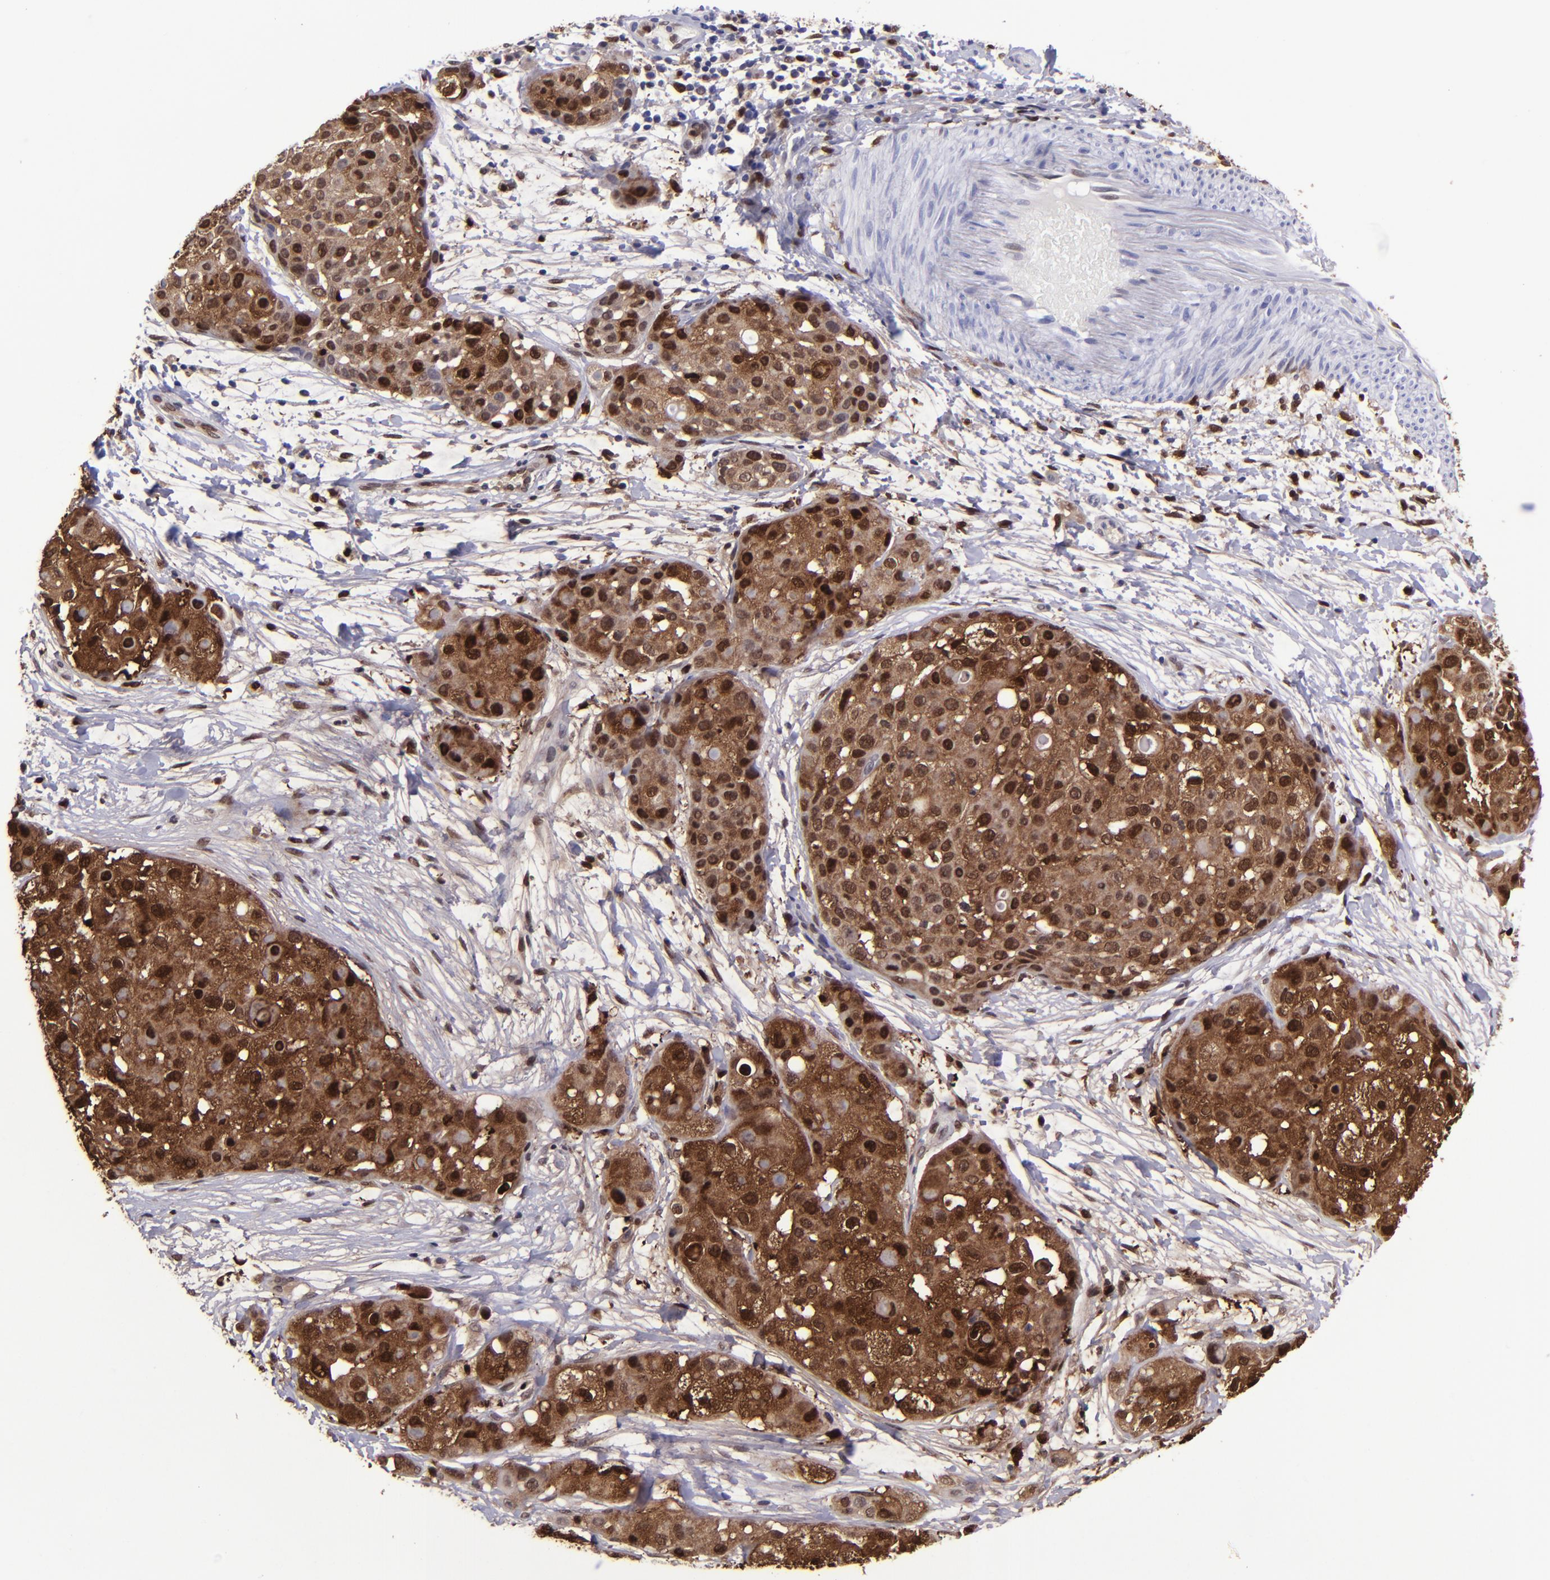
{"staining": {"intensity": "strong", "quantity": ">75%", "location": "cytoplasmic/membranous,nuclear"}, "tissue": "skin cancer", "cell_type": "Tumor cells", "image_type": "cancer", "snomed": [{"axis": "morphology", "description": "Squamous cell carcinoma, NOS"}, {"axis": "topography", "description": "Skin"}], "caption": "This histopathology image shows immunohistochemistry (IHC) staining of human skin cancer, with high strong cytoplasmic/membranous and nuclear expression in approximately >75% of tumor cells.", "gene": "TYMP", "patient": {"sex": "female", "age": 57}}